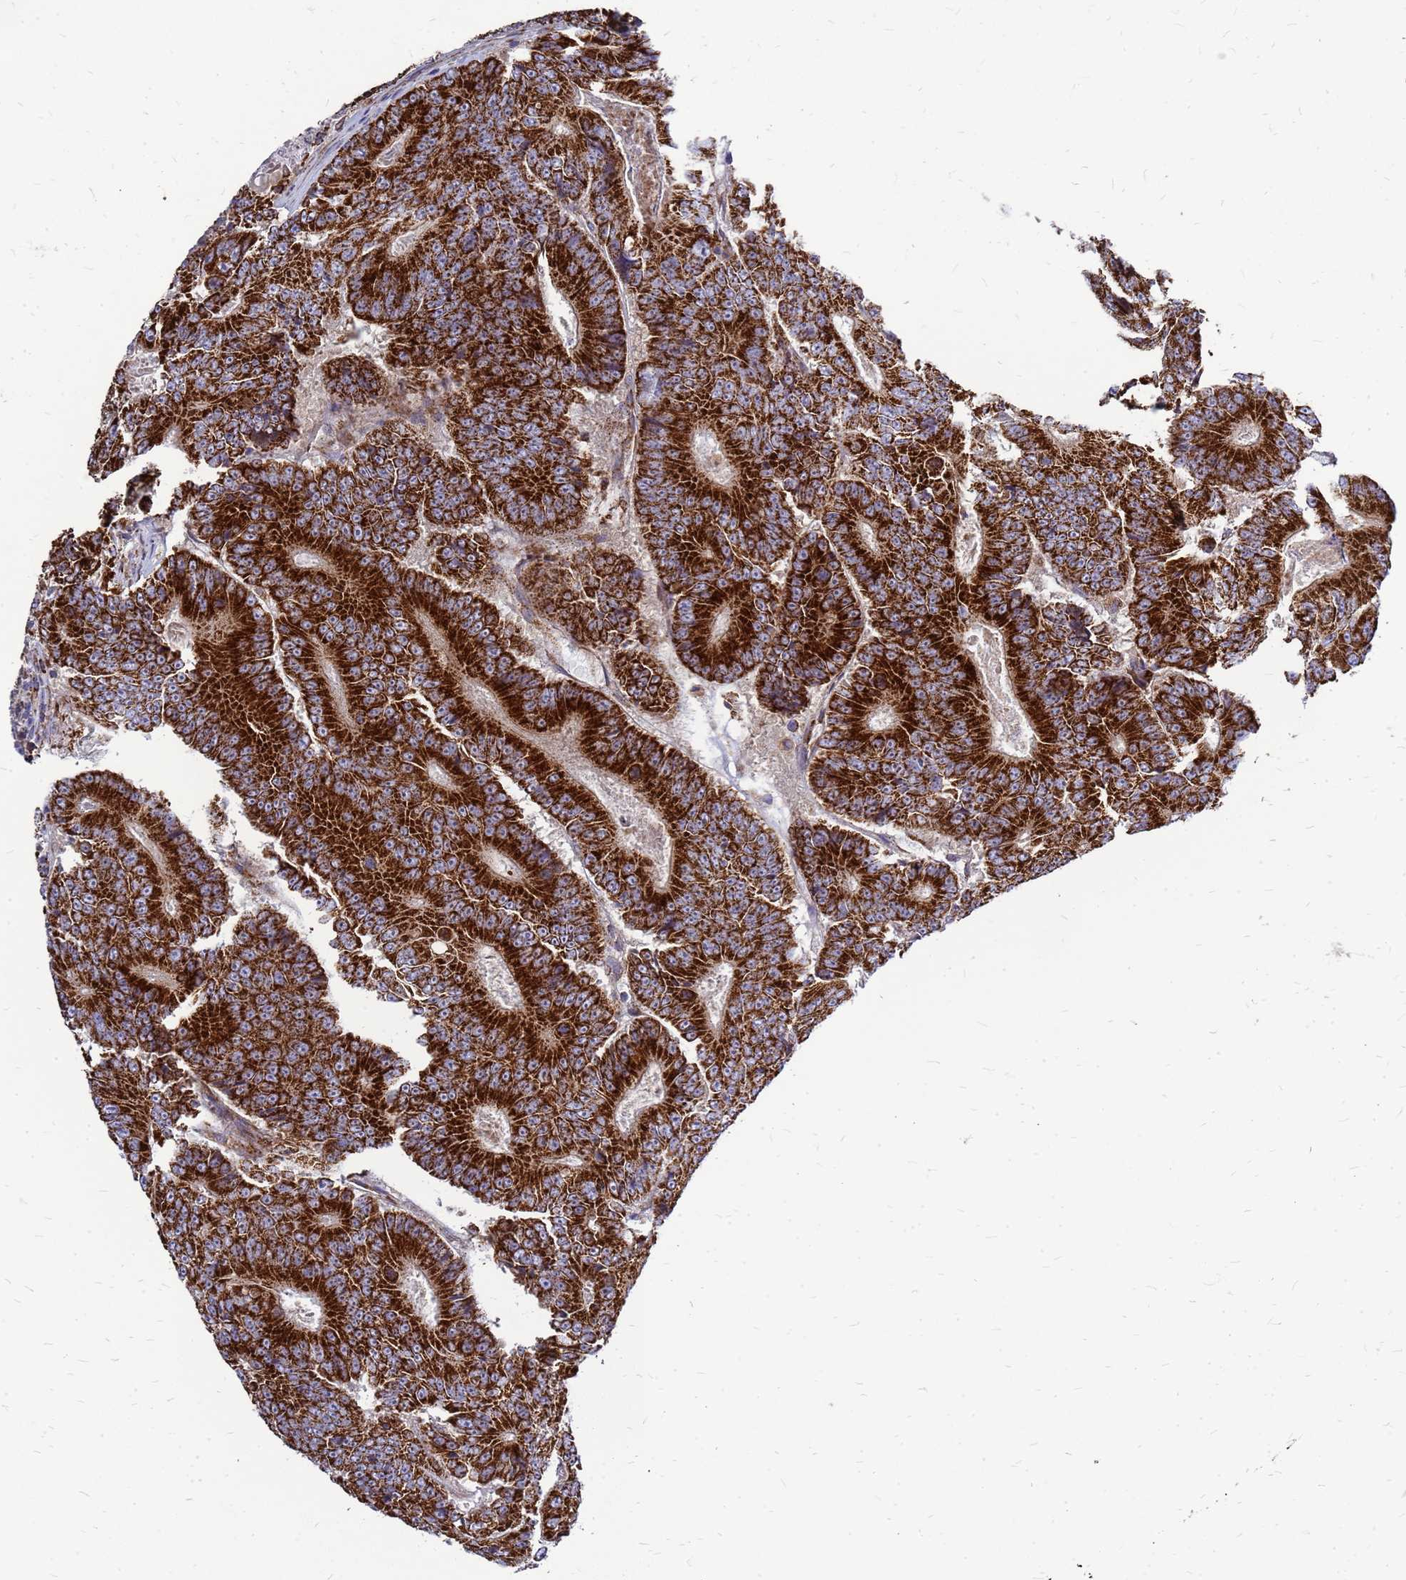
{"staining": {"intensity": "strong", "quantity": ">75%", "location": "cytoplasmic/membranous"}, "tissue": "colorectal cancer", "cell_type": "Tumor cells", "image_type": "cancer", "snomed": [{"axis": "morphology", "description": "Adenocarcinoma, NOS"}, {"axis": "topography", "description": "Colon"}], "caption": "Protein expression analysis of human colorectal cancer (adenocarcinoma) reveals strong cytoplasmic/membranous staining in about >75% of tumor cells.", "gene": "FSTL4", "patient": {"sex": "male", "age": 83}}